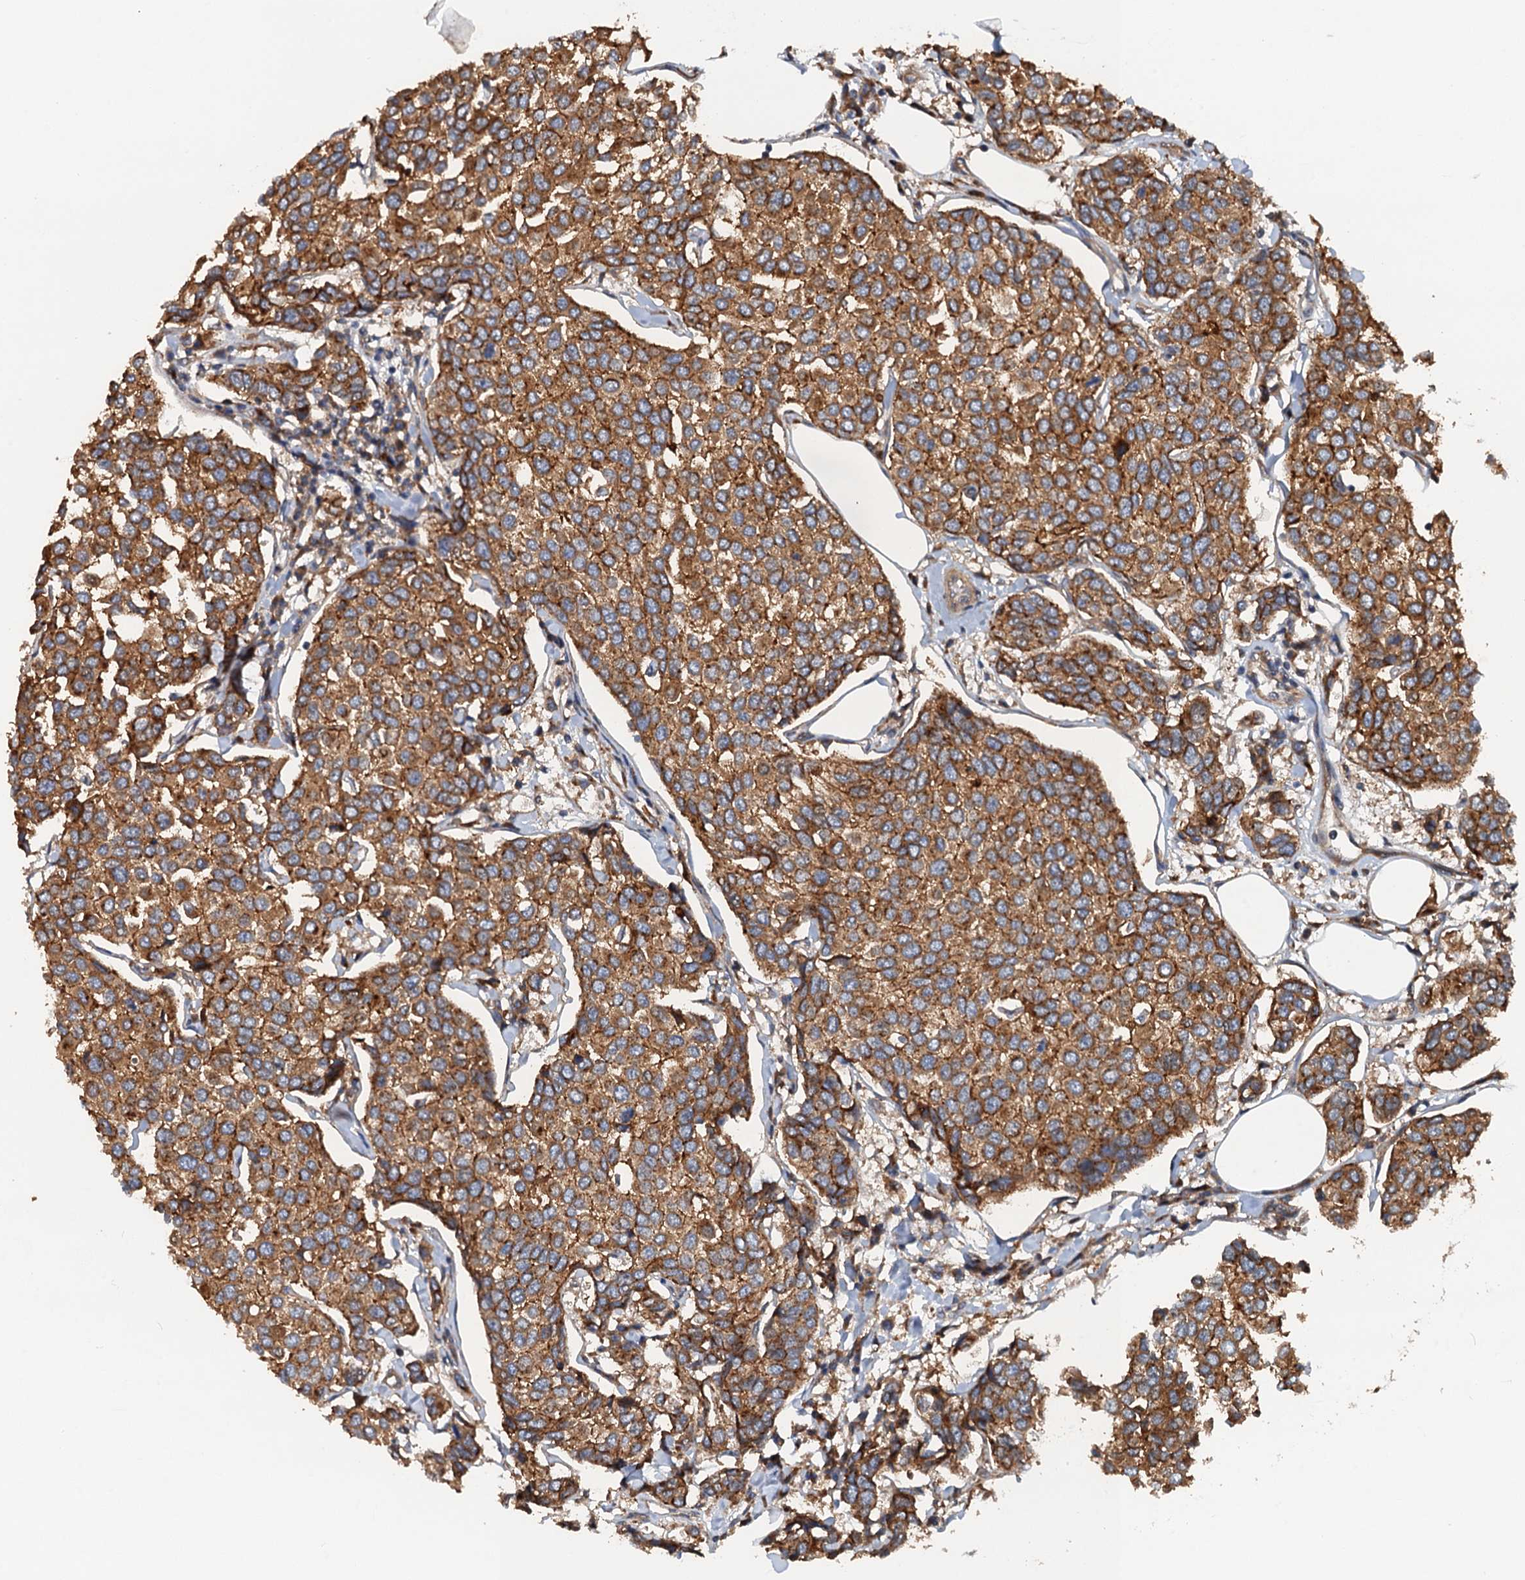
{"staining": {"intensity": "moderate", "quantity": ">75%", "location": "cytoplasmic/membranous"}, "tissue": "breast cancer", "cell_type": "Tumor cells", "image_type": "cancer", "snomed": [{"axis": "morphology", "description": "Duct carcinoma"}, {"axis": "topography", "description": "Breast"}], "caption": "Breast cancer (infiltrating ductal carcinoma) tissue shows moderate cytoplasmic/membranous positivity in approximately >75% of tumor cells", "gene": "COG3", "patient": {"sex": "female", "age": 55}}